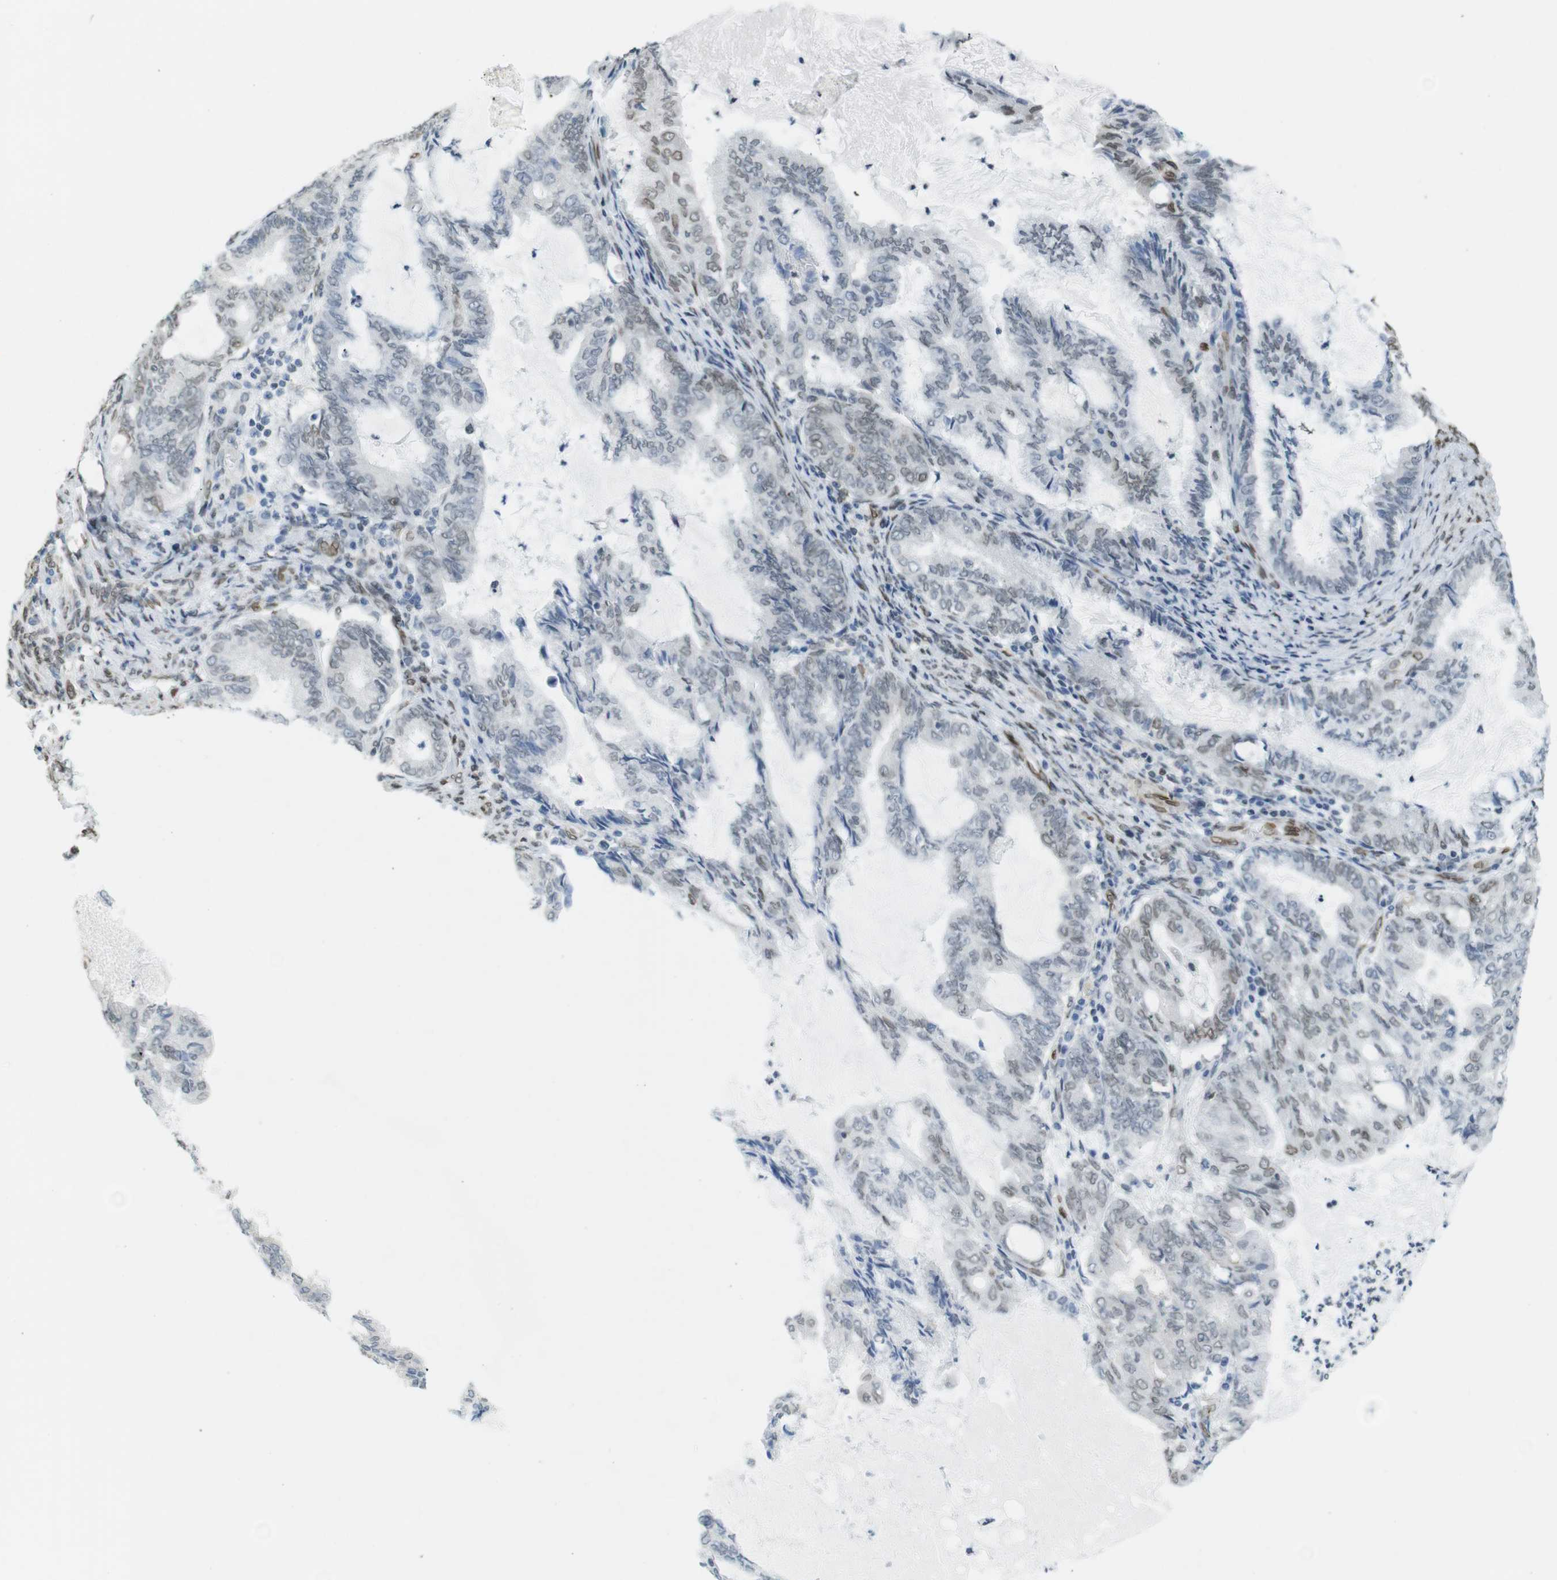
{"staining": {"intensity": "weak", "quantity": "<25%", "location": "cytoplasmic/membranous,nuclear"}, "tissue": "endometrial cancer", "cell_type": "Tumor cells", "image_type": "cancer", "snomed": [{"axis": "morphology", "description": "Adenocarcinoma, NOS"}, {"axis": "topography", "description": "Endometrium"}], "caption": "Immunohistochemical staining of adenocarcinoma (endometrial) displays no significant staining in tumor cells.", "gene": "ARL6IP6", "patient": {"sex": "female", "age": 86}}